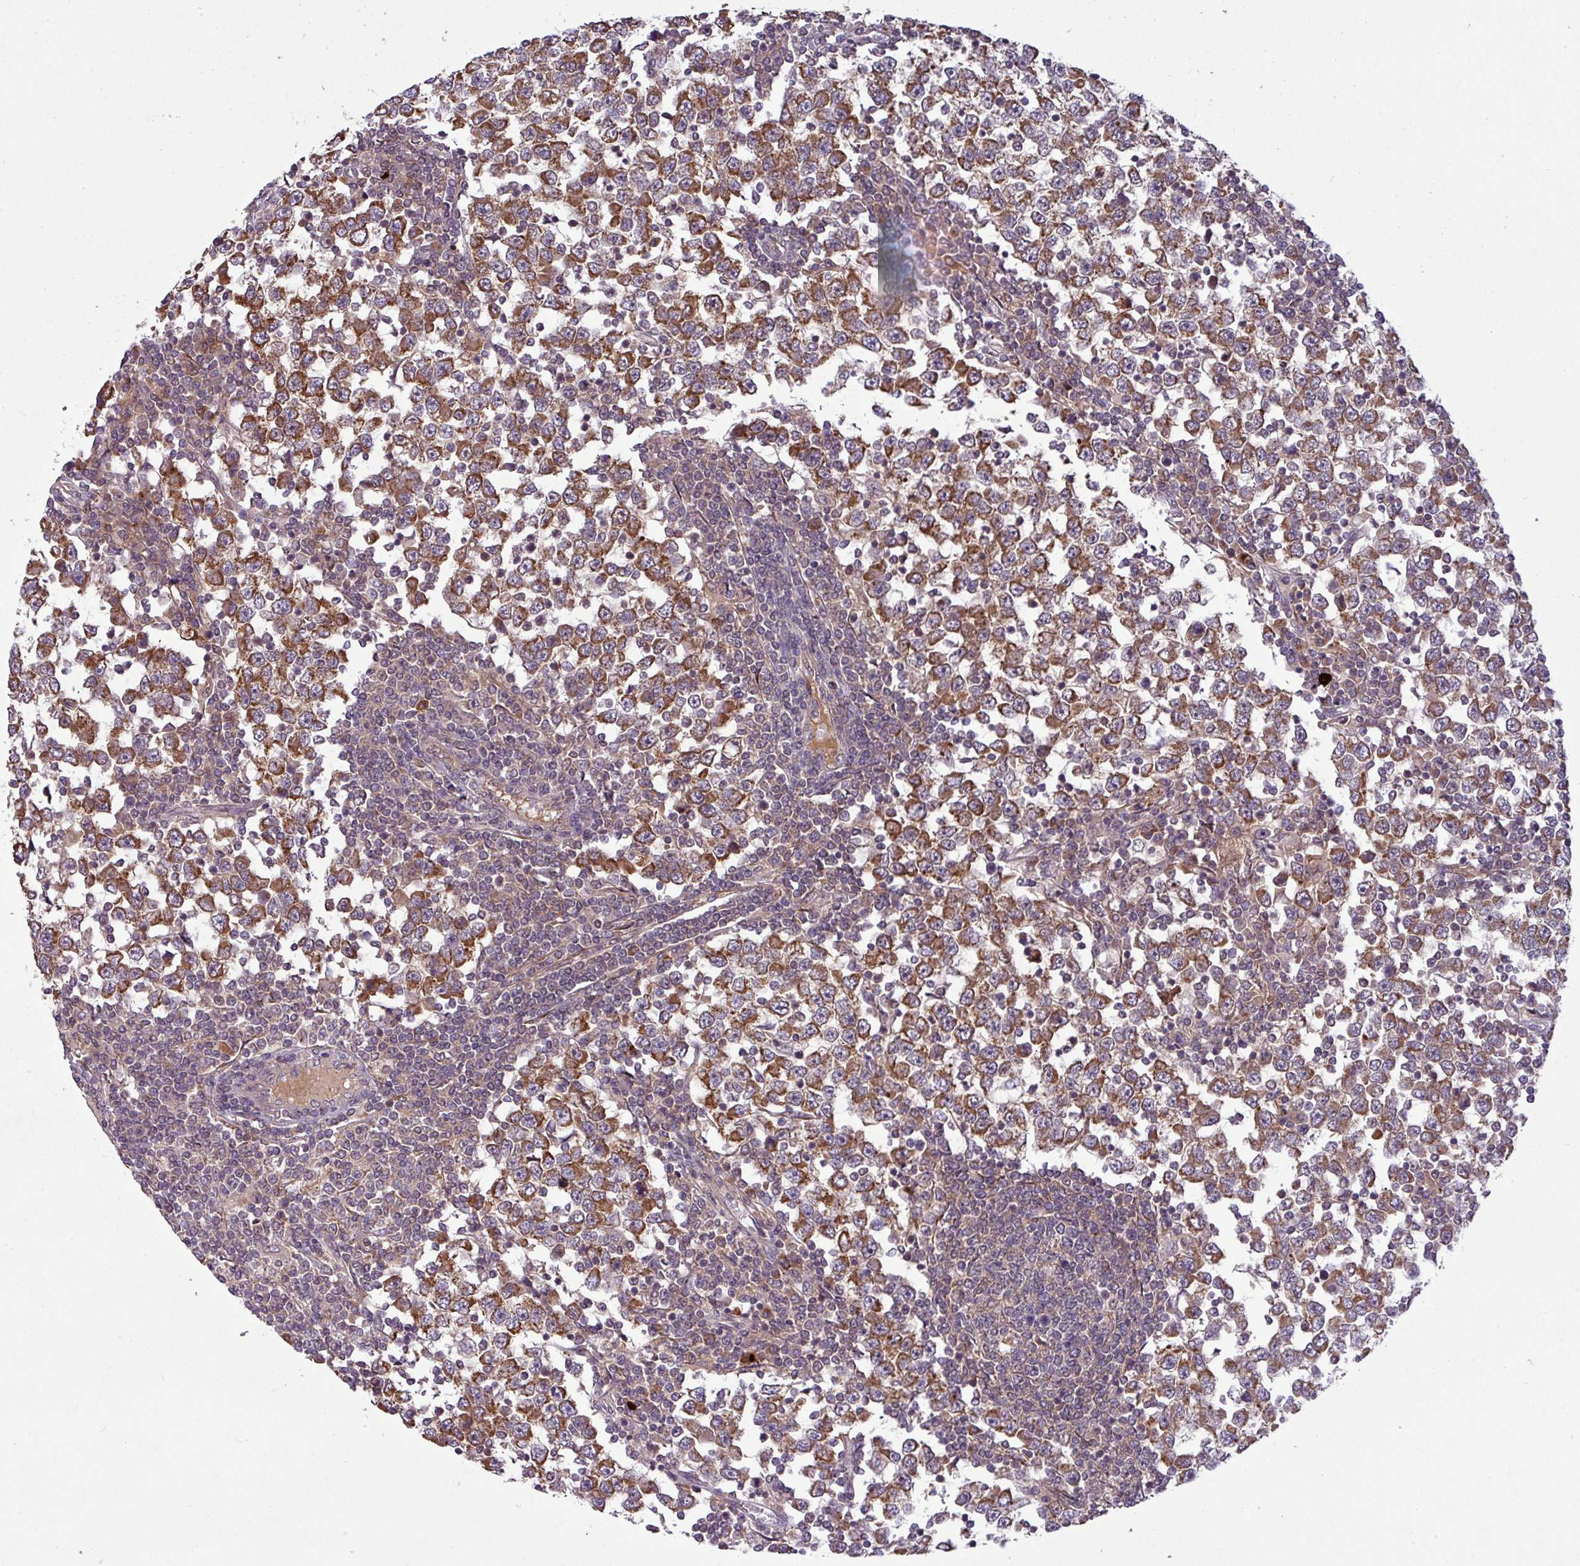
{"staining": {"intensity": "moderate", "quantity": ">75%", "location": "cytoplasmic/membranous"}, "tissue": "testis cancer", "cell_type": "Tumor cells", "image_type": "cancer", "snomed": [{"axis": "morphology", "description": "Seminoma, NOS"}, {"axis": "topography", "description": "Testis"}], "caption": "Immunohistochemistry (DAB (3,3'-diaminobenzidine)) staining of human testis cancer (seminoma) exhibits moderate cytoplasmic/membranous protein staining in approximately >75% of tumor cells.", "gene": "PAPLN", "patient": {"sex": "male", "age": 65}}